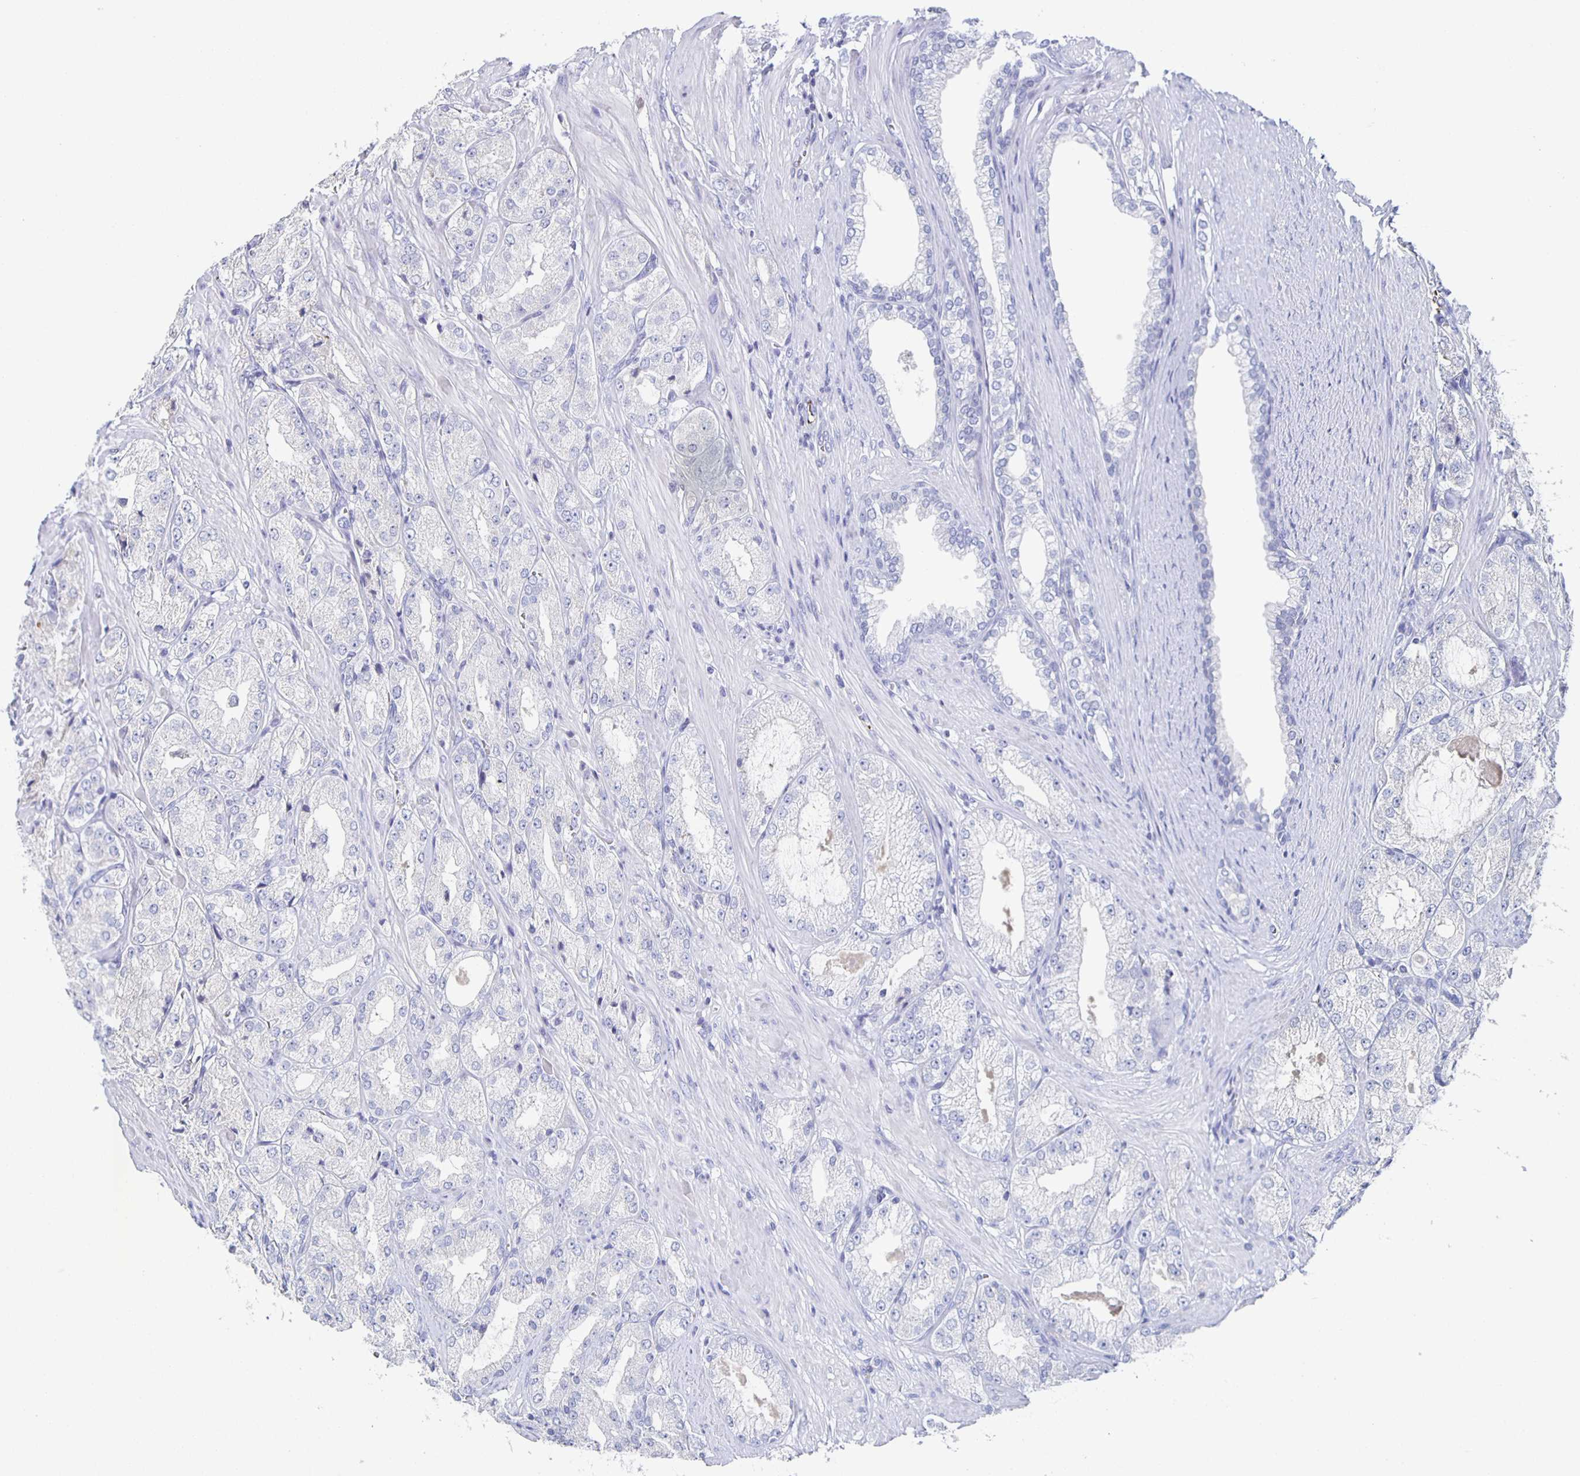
{"staining": {"intensity": "negative", "quantity": "none", "location": "none"}, "tissue": "prostate cancer", "cell_type": "Tumor cells", "image_type": "cancer", "snomed": [{"axis": "morphology", "description": "Adenocarcinoma, High grade"}, {"axis": "topography", "description": "Prostate"}], "caption": "Tumor cells show no significant expression in prostate high-grade adenocarcinoma. (Immunohistochemistry, brightfield microscopy, high magnification).", "gene": "FGA", "patient": {"sex": "male", "age": 68}}